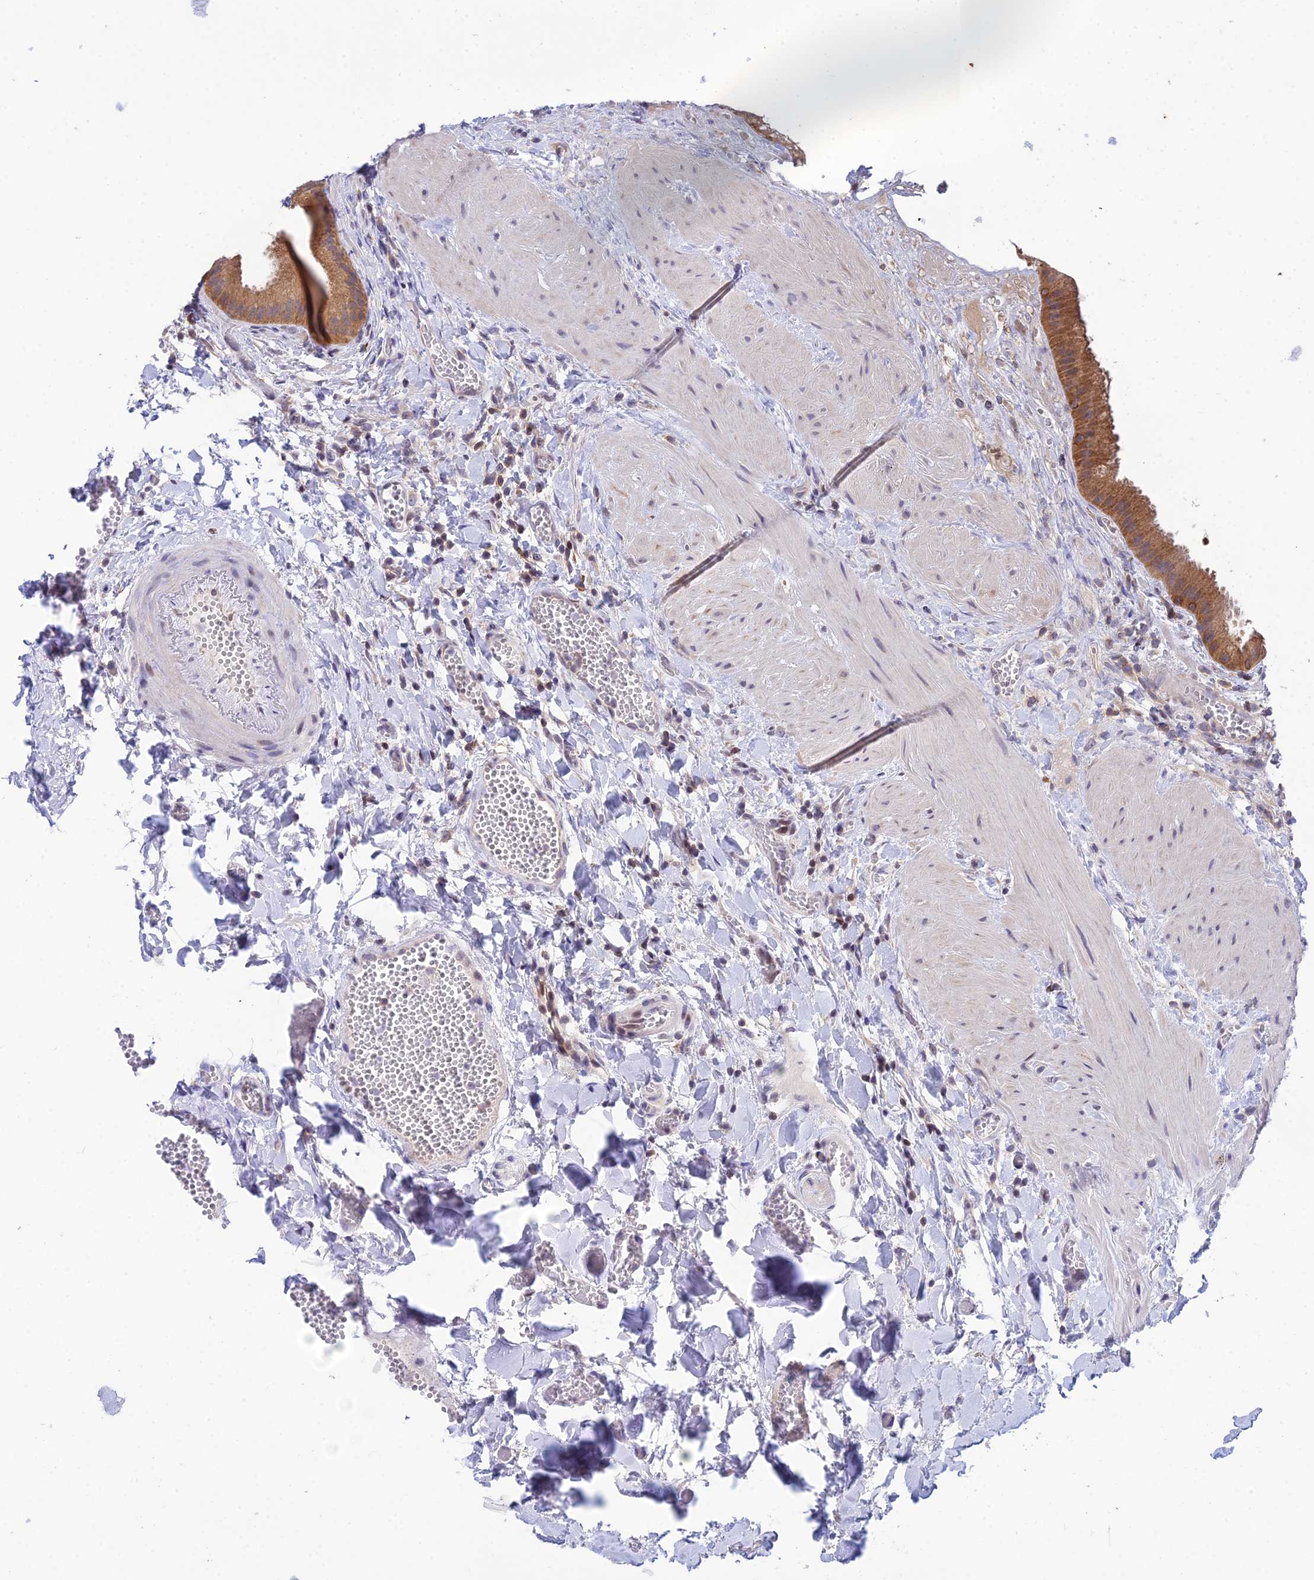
{"staining": {"intensity": "moderate", "quantity": ">75%", "location": "cytoplasmic/membranous"}, "tissue": "gallbladder", "cell_type": "Glandular cells", "image_type": "normal", "snomed": [{"axis": "morphology", "description": "Normal tissue, NOS"}, {"axis": "topography", "description": "Gallbladder"}], "caption": "The micrograph demonstrates a brown stain indicating the presence of a protein in the cytoplasmic/membranous of glandular cells in gallbladder. (brown staining indicates protein expression, while blue staining denotes nuclei).", "gene": "ELOA2", "patient": {"sex": "male", "age": 55}}